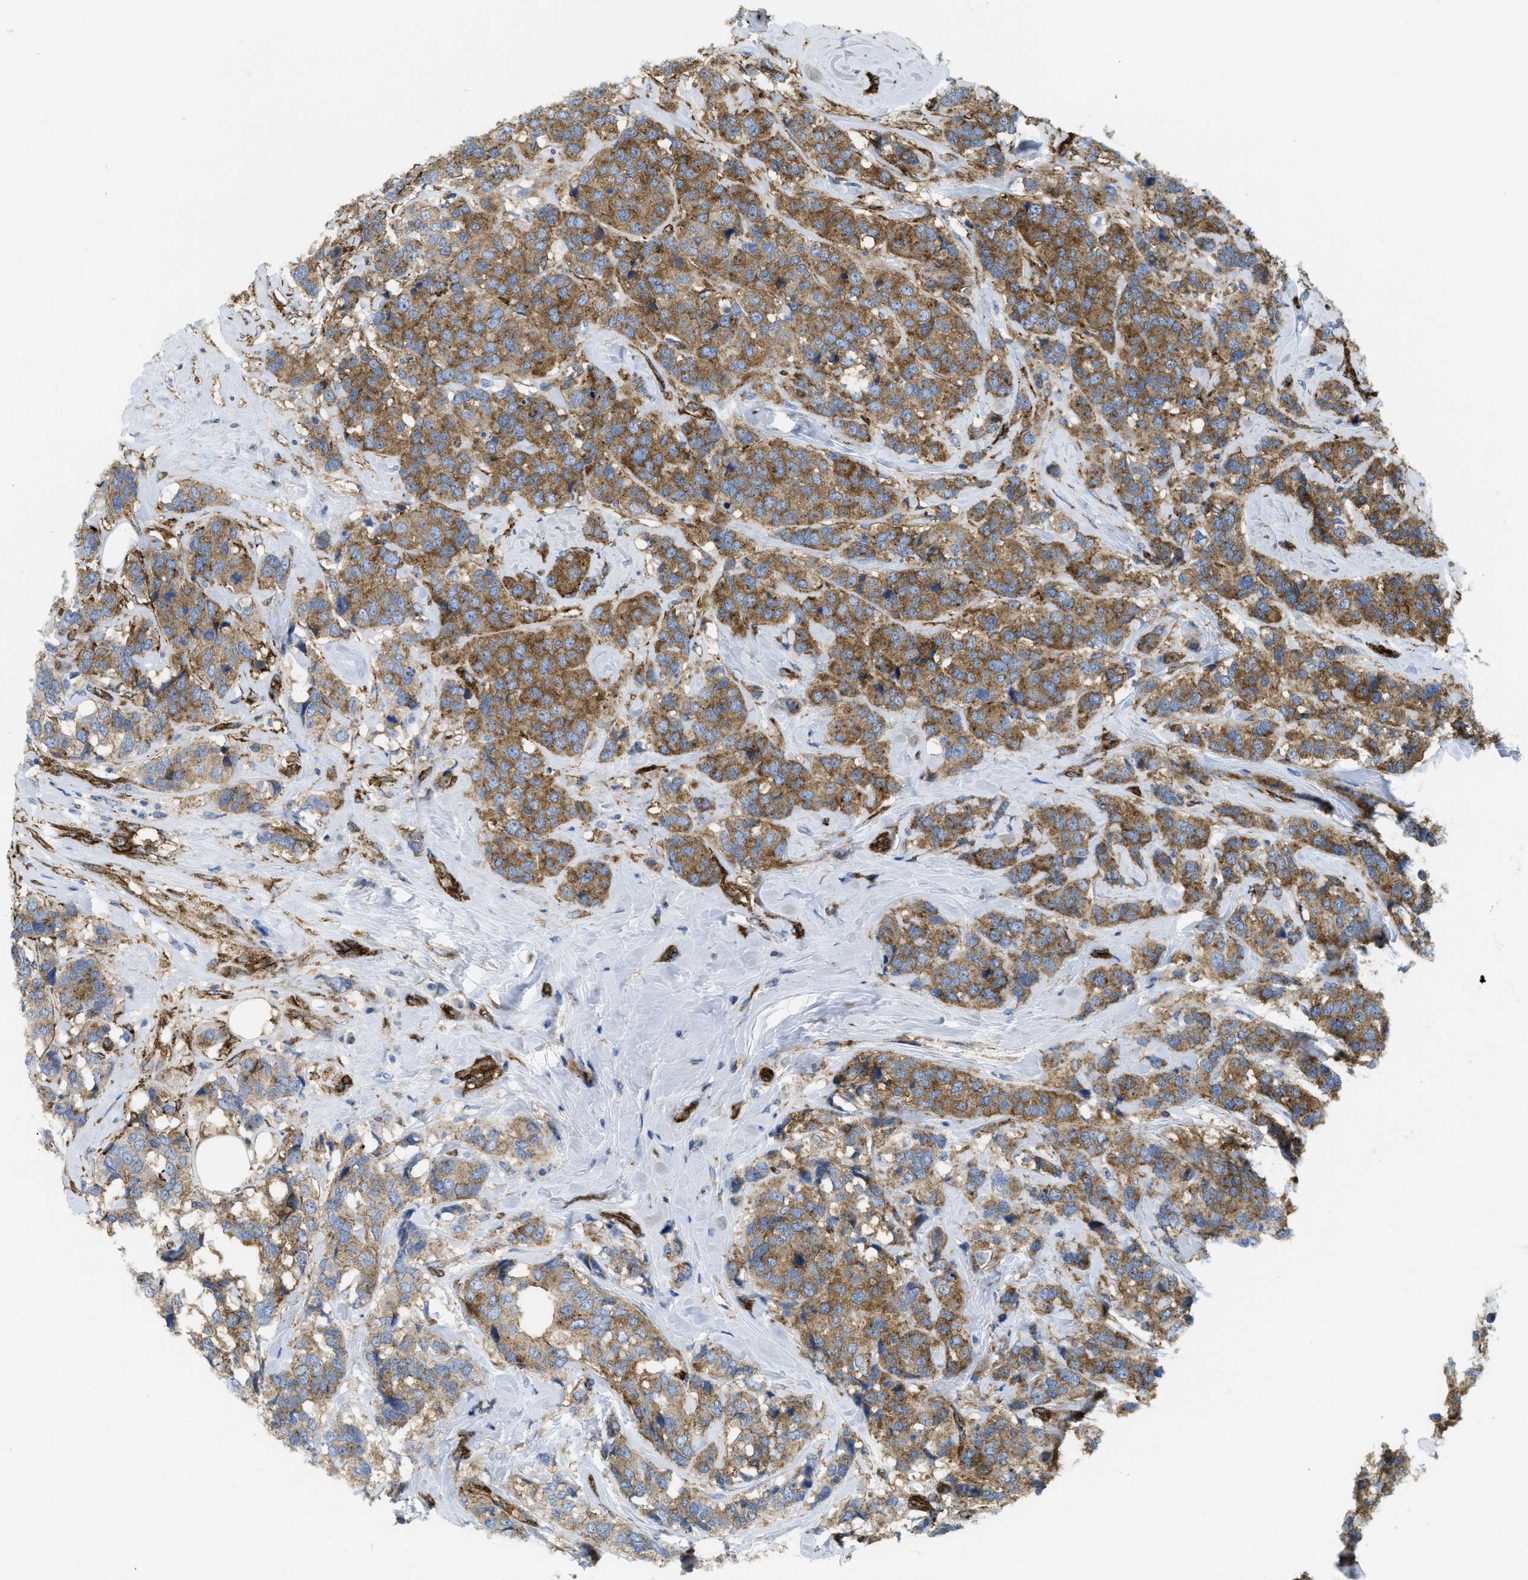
{"staining": {"intensity": "moderate", "quantity": ">75%", "location": "cytoplasmic/membranous"}, "tissue": "breast cancer", "cell_type": "Tumor cells", "image_type": "cancer", "snomed": [{"axis": "morphology", "description": "Lobular carcinoma"}, {"axis": "topography", "description": "Breast"}], "caption": "Breast cancer (lobular carcinoma) stained with a brown dye displays moderate cytoplasmic/membranous positive staining in about >75% of tumor cells.", "gene": "HIP1", "patient": {"sex": "female", "age": 59}}